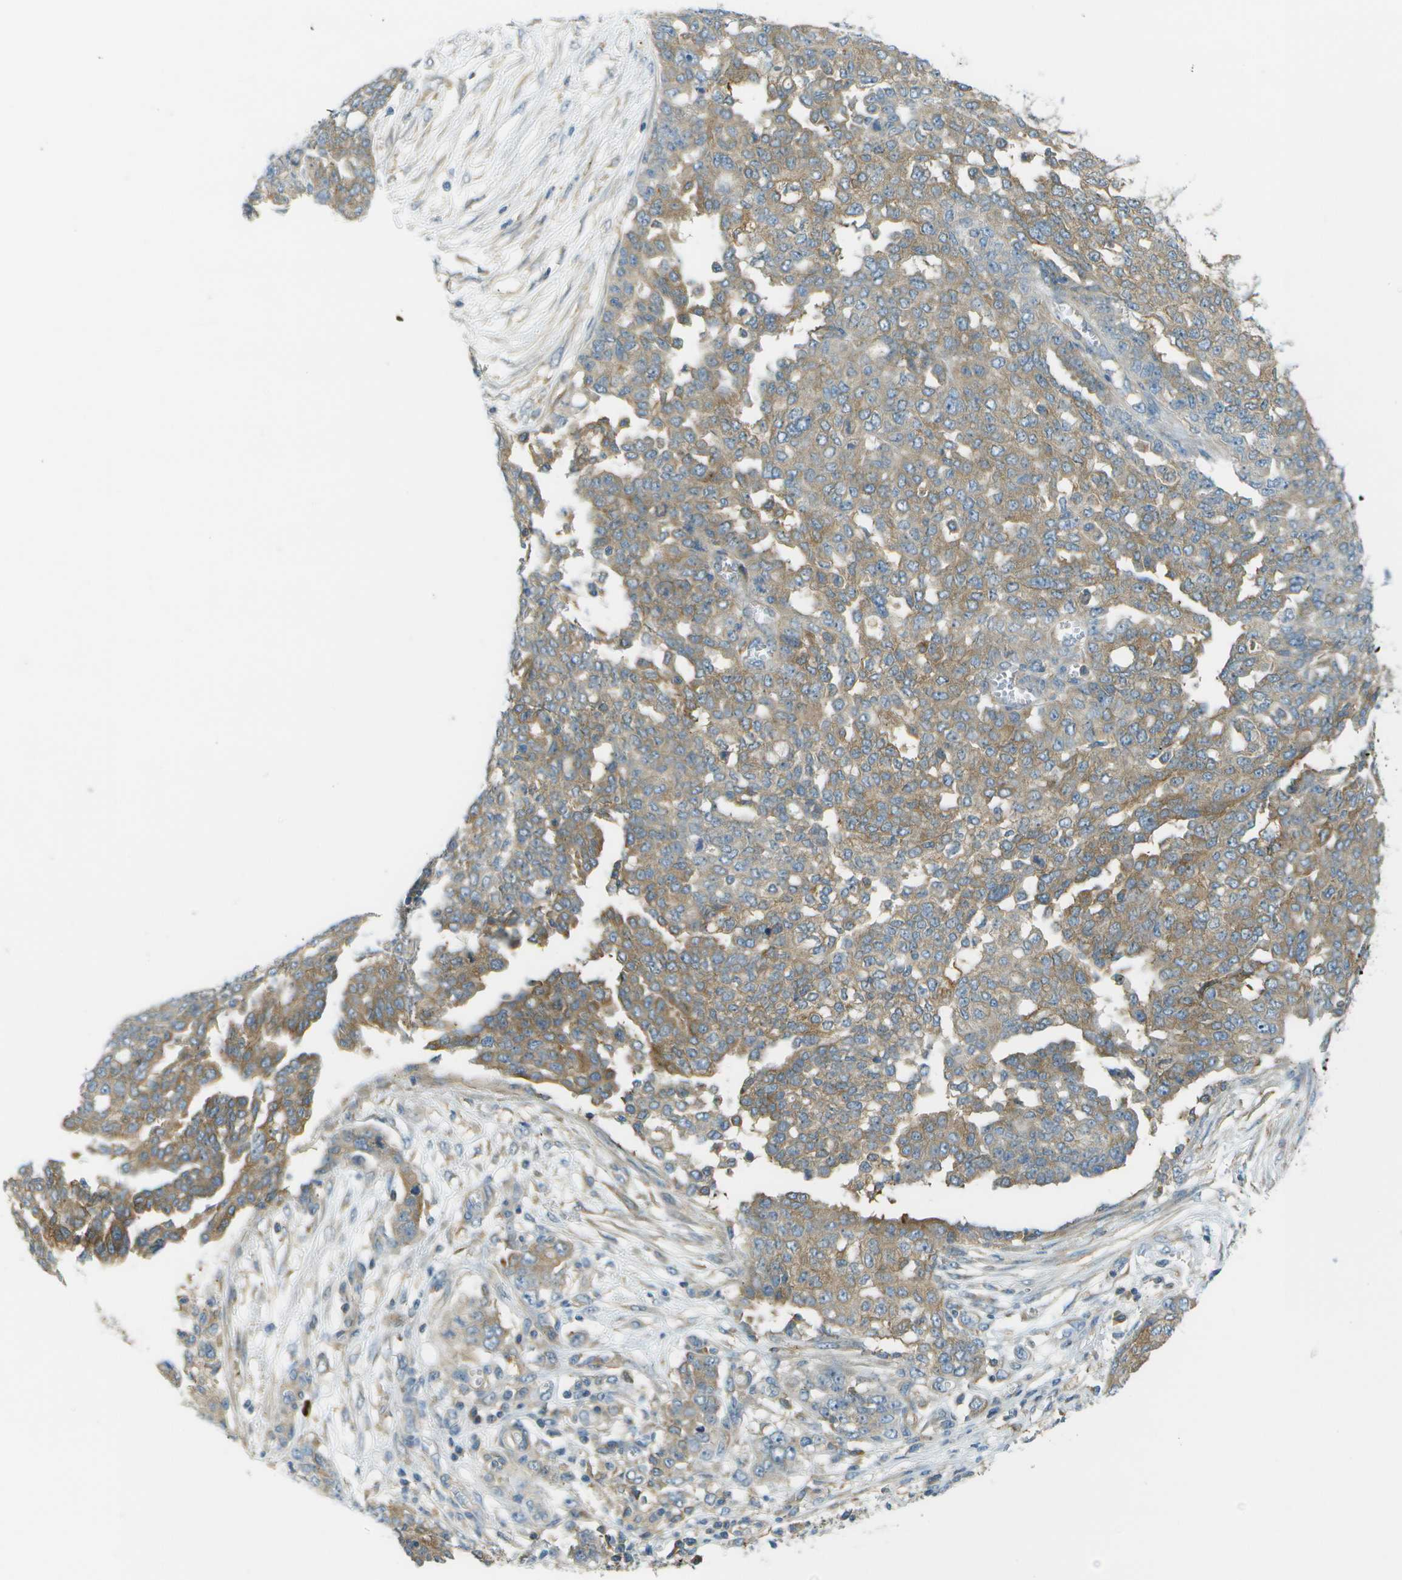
{"staining": {"intensity": "moderate", "quantity": "25%-75%", "location": "cytoplasmic/membranous"}, "tissue": "ovarian cancer", "cell_type": "Tumor cells", "image_type": "cancer", "snomed": [{"axis": "morphology", "description": "Cystadenocarcinoma, serous, NOS"}, {"axis": "topography", "description": "Soft tissue"}, {"axis": "topography", "description": "Ovary"}], "caption": "Ovarian cancer (serous cystadenocarcinoma) stained with IHC displays moderate cytoplasmic/membranous expression in about 25%-75% of tumor cells.", "gene": "WNK2", "patient": {"sex": "female", "age": 57}}